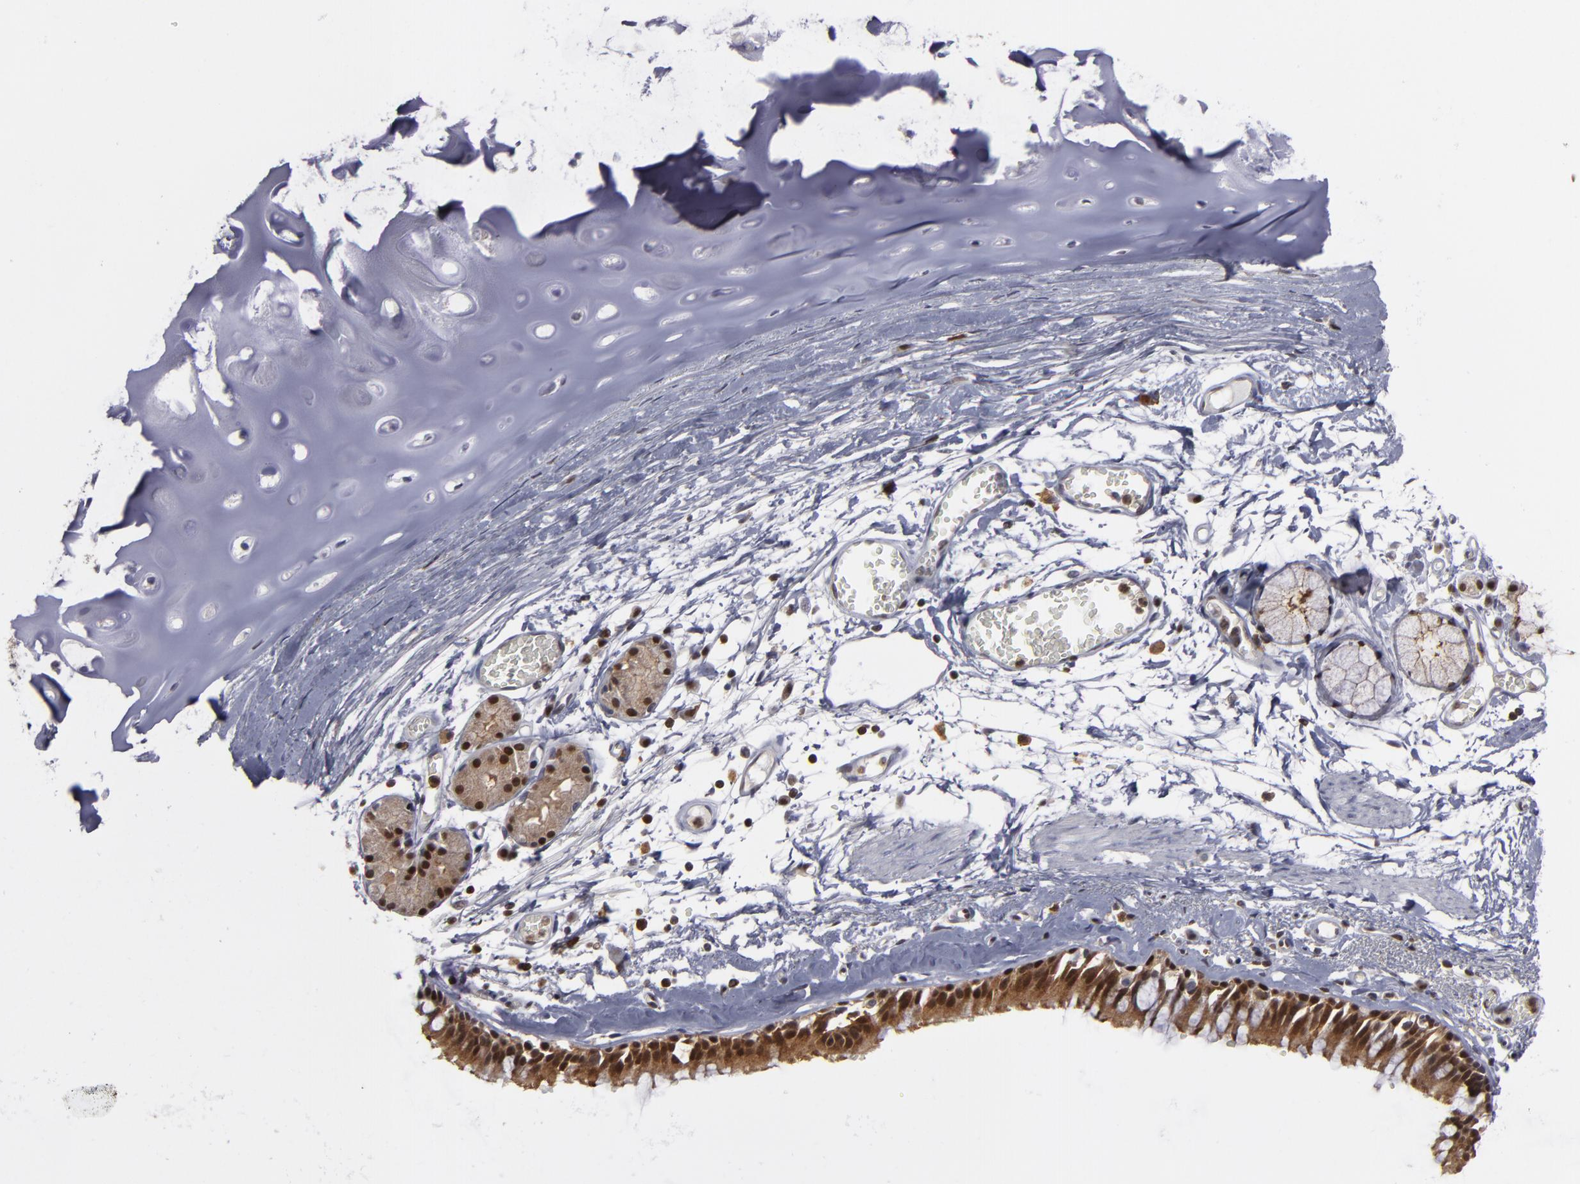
{"staining": {"intensity": "moderate", "quantity": ">75%", "location": "cytoplasmic/membranous,nuclear"}, "tissue": "bronchus", "cell_type": "Respiratory epithelial cells", "image_type": "normal", "snomed": [{"axis": "morphology", "description": "Normal tissue, NOS"}, {"axis": "topography", "description": "Bronchus"}, {"axis": "topography", "description": "Lung"}], "caption": "The immunohistochemical stain labels moderate cytoplasmic/membranous,nuclear staining in respiratory epithelial cells of normal bronchus.", "gene": "GSR", "patient": {"sex": "female", "age": 56}}